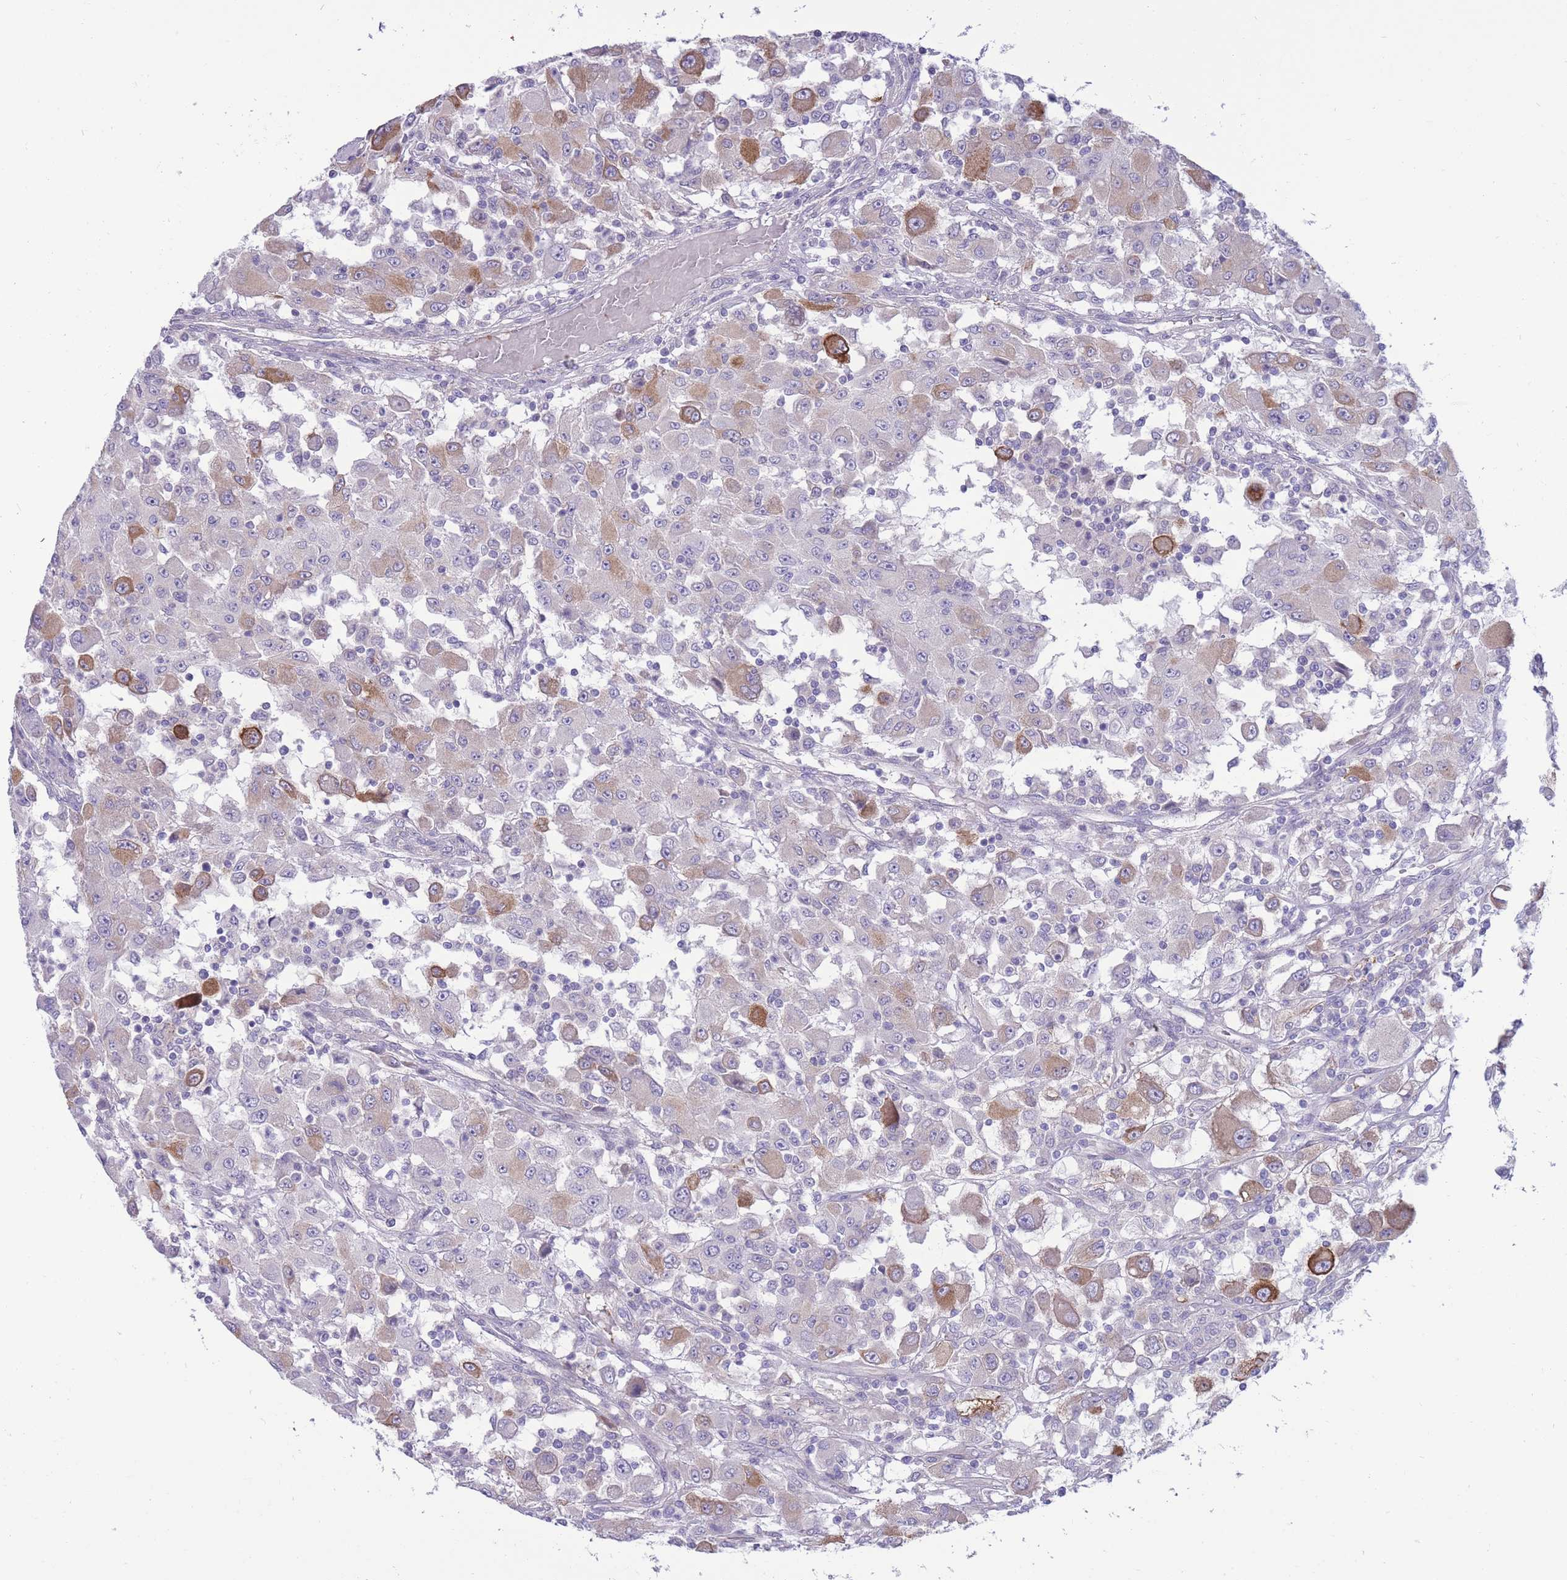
{"staining": {"intensity": "moderate", "quantity": "<25%", "location": "cytoplasmic/membranous"}, "tissue": "renal cancer", "cell_type": "Tumor cells", "image_type": "cancer", "snomed": [{"axis": "morphology", "description": "Adenocarcinoma, NOS"}, {"axis": "topography", "description": "Kidney"}], "caption": "Renal adenocarcinoma stained with a brown dye reveals moderate cytoplasmic/membranous positive positivity in approximately <25% of tumor cells.", "gene": "RGS11", "patient": {"sex": "female", "age": 67}}